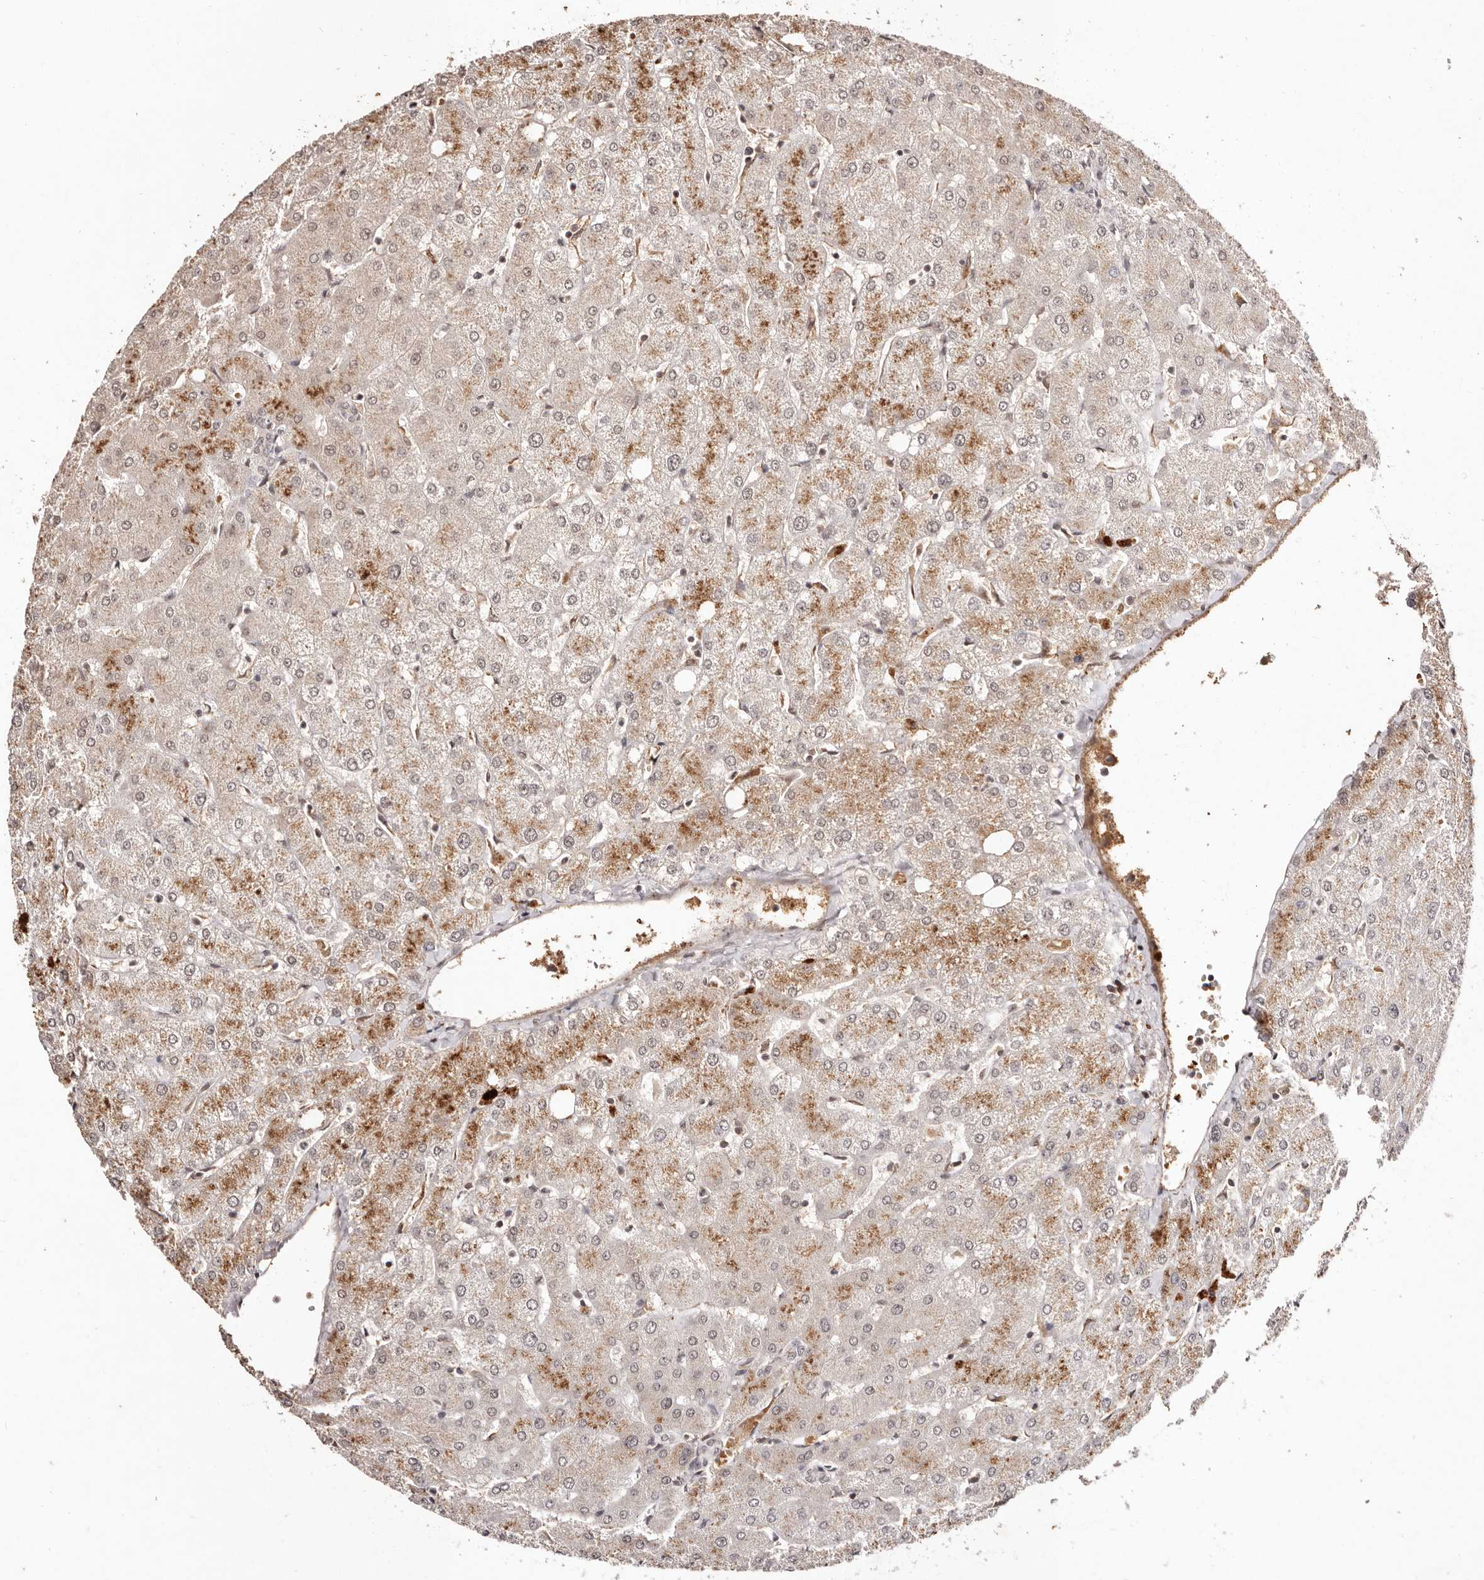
{"staining": {"intensity": "negative", "quantity": "none", "location": "none"}, "tissue": "liver", "cell_type": "Cholangiocytes", "image_type": "normal", "snomed": [{"axis": "morphology", "description": "Normal tissue, NOS"}, {"axis": "topography", "description": "Liver"}], "caption": "A high-resolution photomicrograph shows immunohistochemistry staining of normal liver, which demonstrates no significant expression in cholangiocytes. Nuclei are stained in blue.", "gene": "BICRAL", "patient": {"sex": "female", "age": 54}}